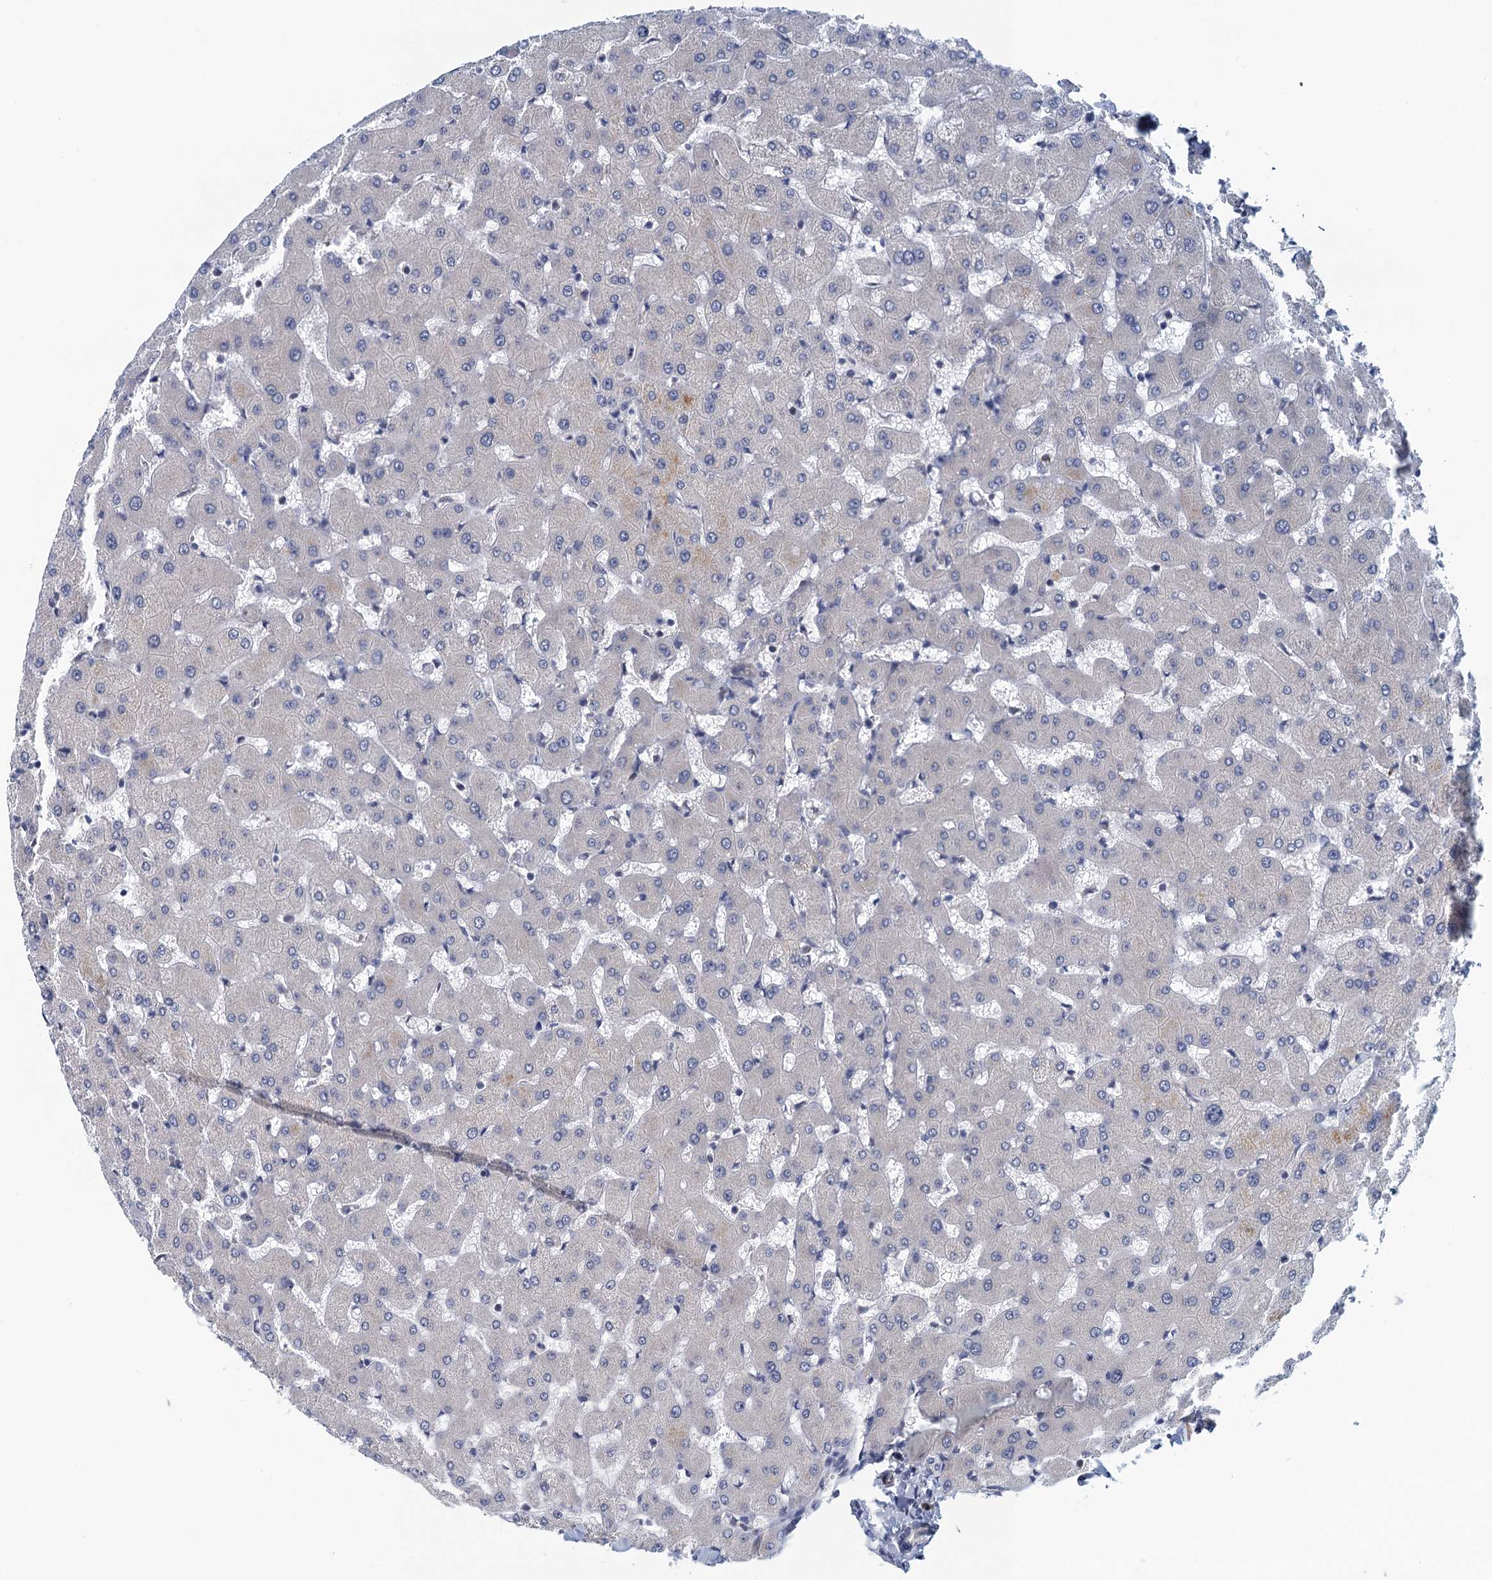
{"staining": {"intensity": "negative", "quantity": "none", "location": "none"}, "tissue": "liver", "cell_type": "Cholangiocytes", "image_type": "normal", "snomed": [{"axis": "morphology", "description": "Normal tissue, NOS"}, {"axis": "topography", "description": "Liver"}], "caption": "Immunohistochemistry of benign liver reveals no positivity in cholangiocytes.", "gene": "ALG2", "patient": {"sex": "female", "age": 63}}